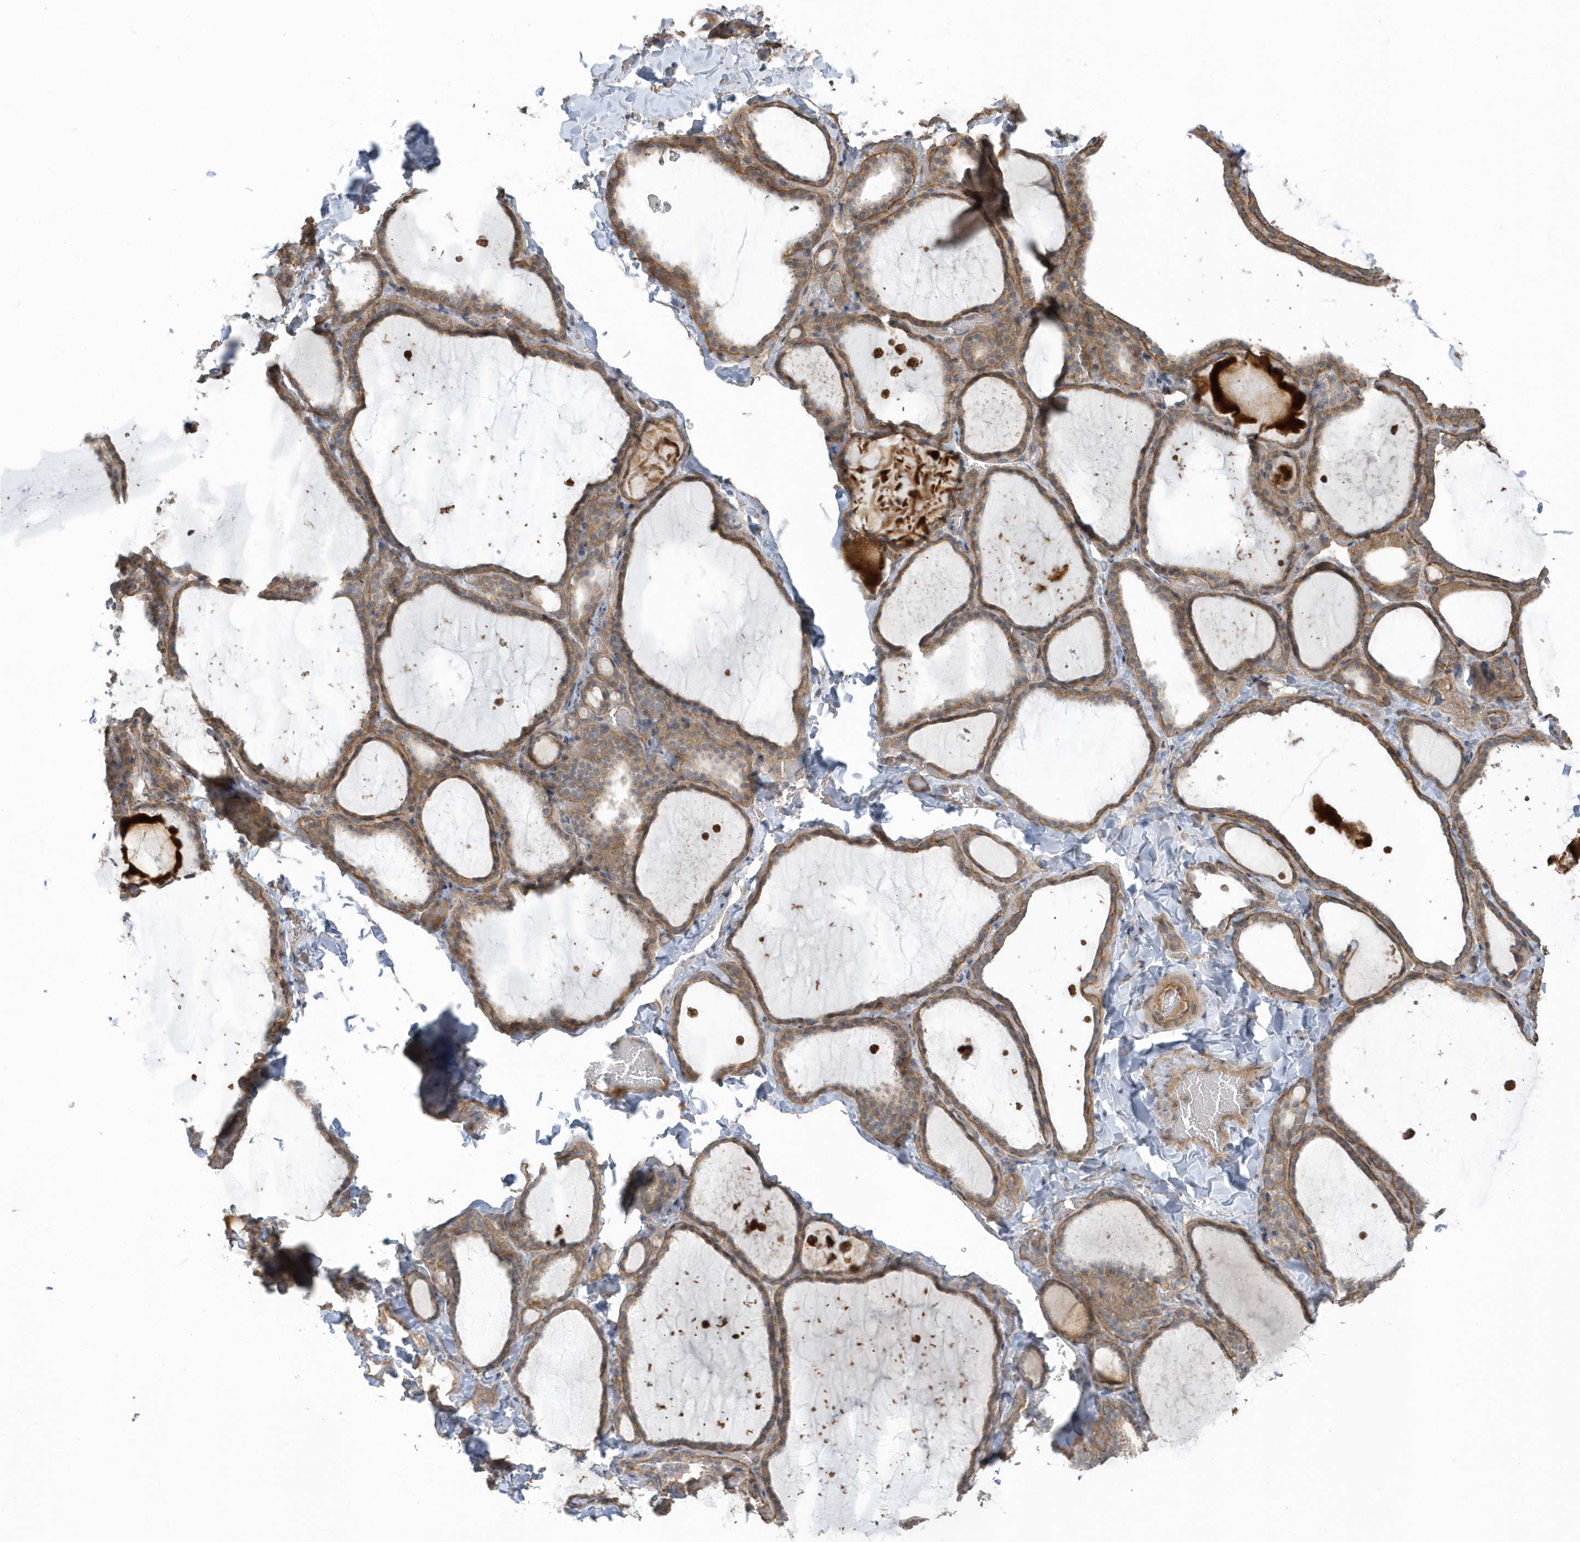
{"staining": {"intensity": "weak", "quantity": ">75%", "location": "cytoplasmic/membranous"}, "tissue": "thyroid gland", "cell_type": "Glandular cells", "image_type": "normal", "snomed": [{"axis": "morphology", "description": "Normal tissue, NOS"}, {"axis": "topography", "description": "Thyroid gland"}], "caption": "Thyroid gland was stained to show a protein in brown. There is low levels of weak cytoplasmic/membranous staining in approximately >75% of glandular cells. The protein of interest is shown in brown color, while the nuclei are stained blue.", "gene": "ACTR1A", "patient": {"sex": "female", "age": 22}}